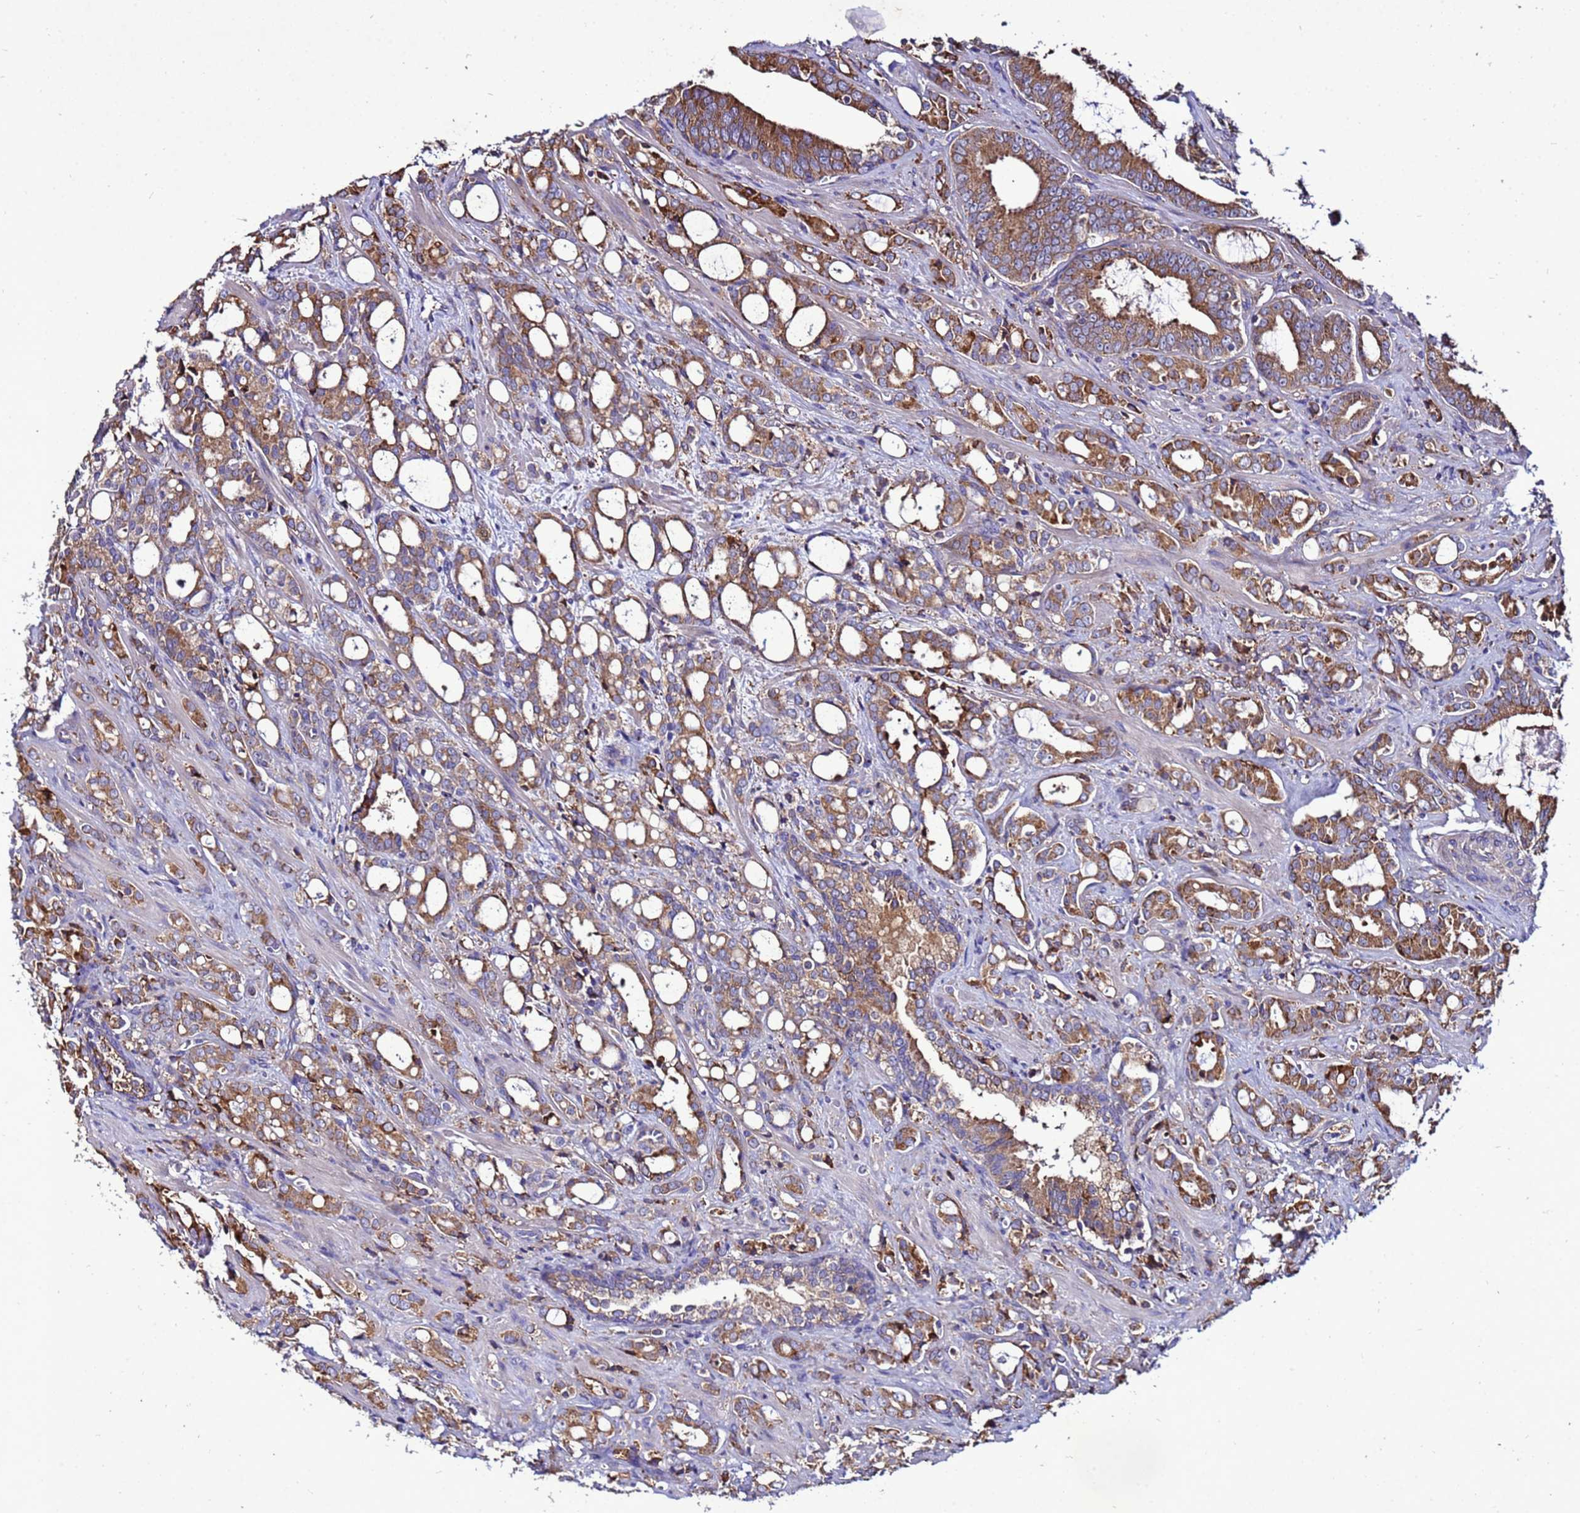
{"staining": {"intensity": "moderate", "quantity": ">75%", "location": "cytoplasmic/membranous"}, "tissue": "prostate cancer", "cell_type": "Tumor cells", "image_type": "cancer", "snomed": [{"axis": "morphology", "description": "Adenocarcinoma, High grade"}, {"axis": "topography", "description": "Prostate"}], "caption": "Protein expression by immunohistochemistry (IHC) reveals moderate cytoplasmic/membranous staining in about >75% of tumor cells in adenocarcinoma (high-grade) (prostate).", "gene": "ANTKMT", "patient": {"sex": "male", "age": 72}}